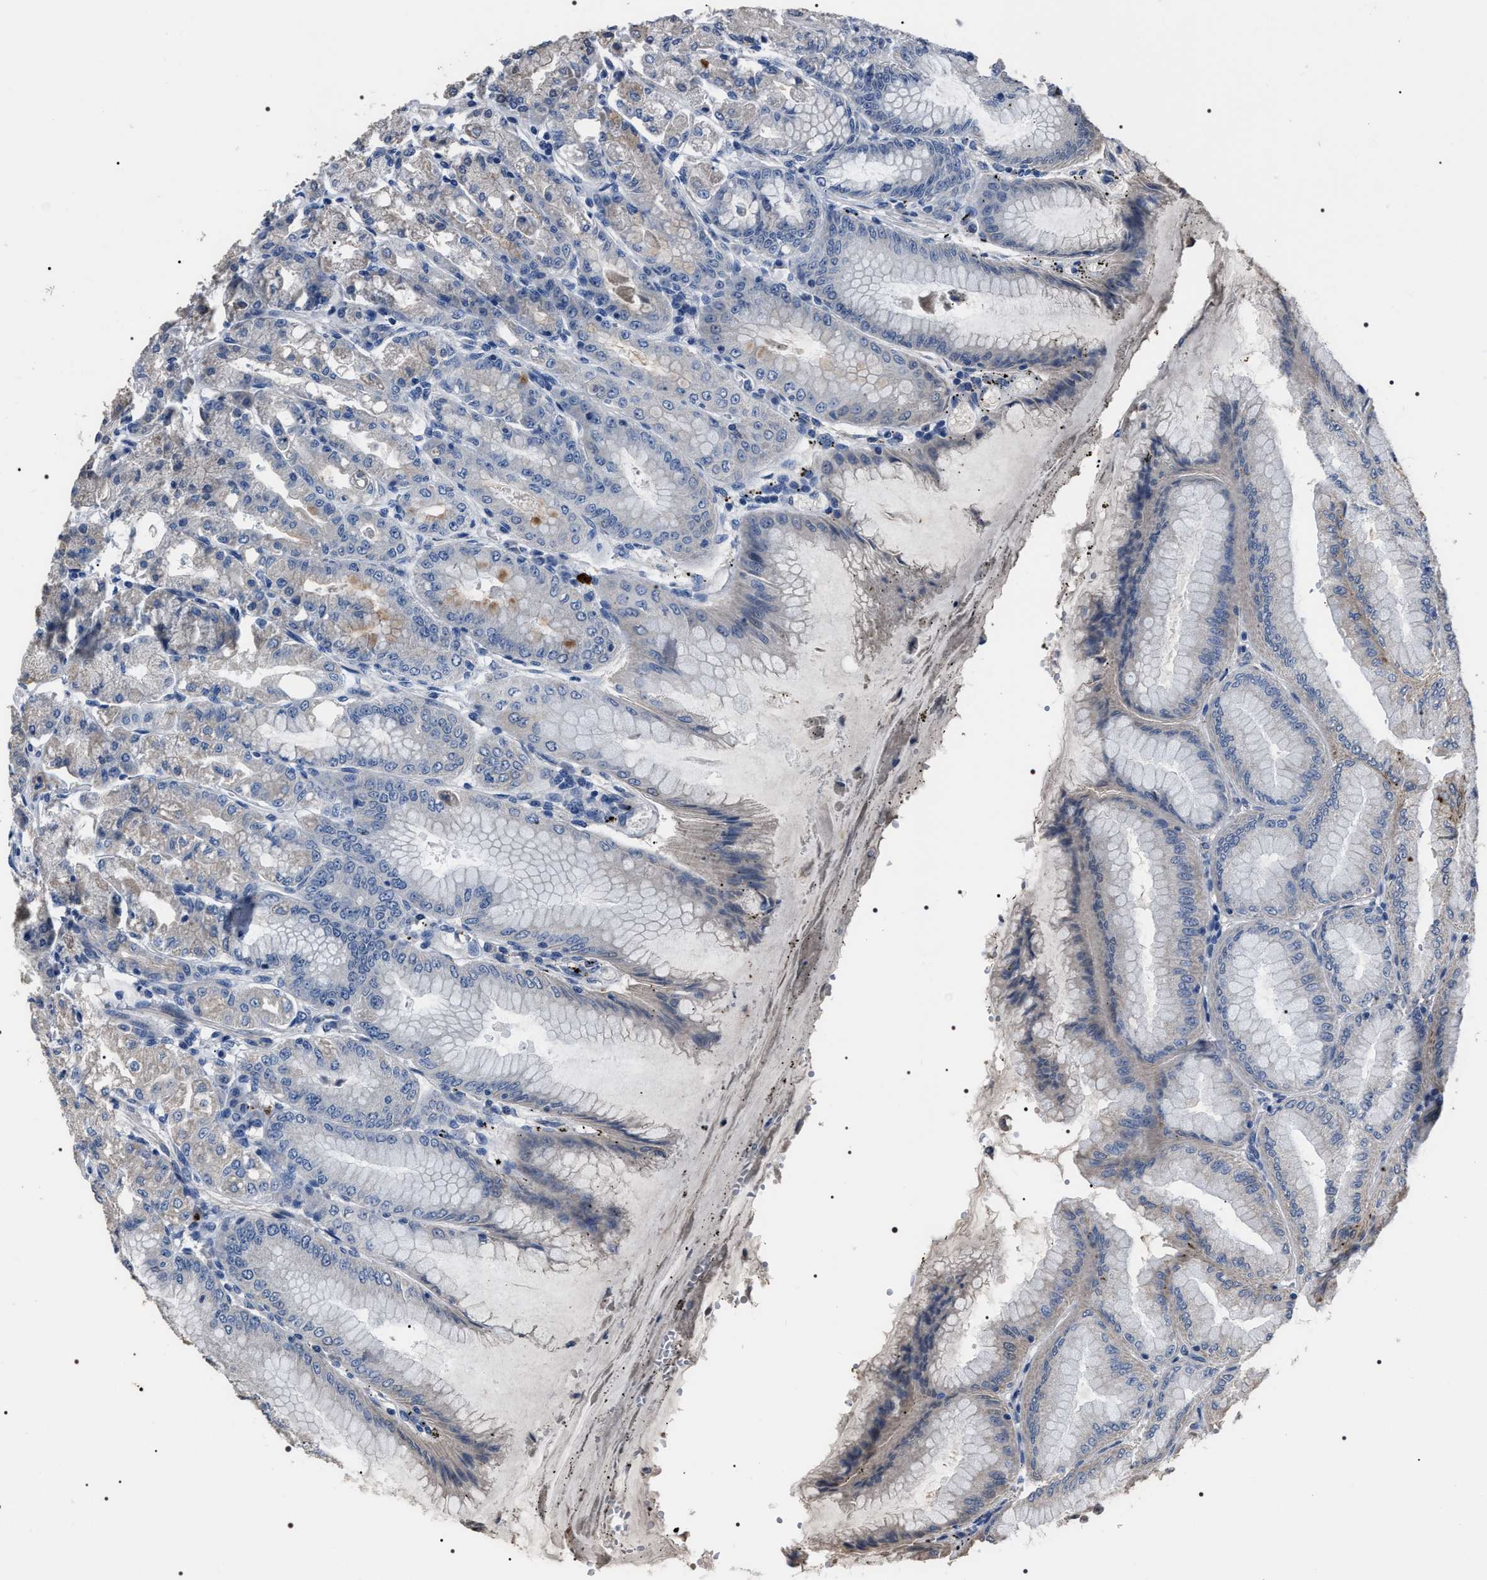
{"staining": {"intensity": "moderate", "quantity": "<25%", "location": "cytoplasmic/membranous"}, "tissue": "stomach", "cell_type": "Glandular cells", "image_type": "normal", "snomed": [{"axis": "morphology", "description": "Normal tissue, NOS"}, {"axis": "topography", "description": "Stomach, lower"}], "caption": "DAB immunohistochemical staining of benign stomach shows moderate cytoplasmic/membranous protein staining in about <25% of glandular cells.", "gene": "TRIM54", "patient": {"sex": "male", "age": 71}}